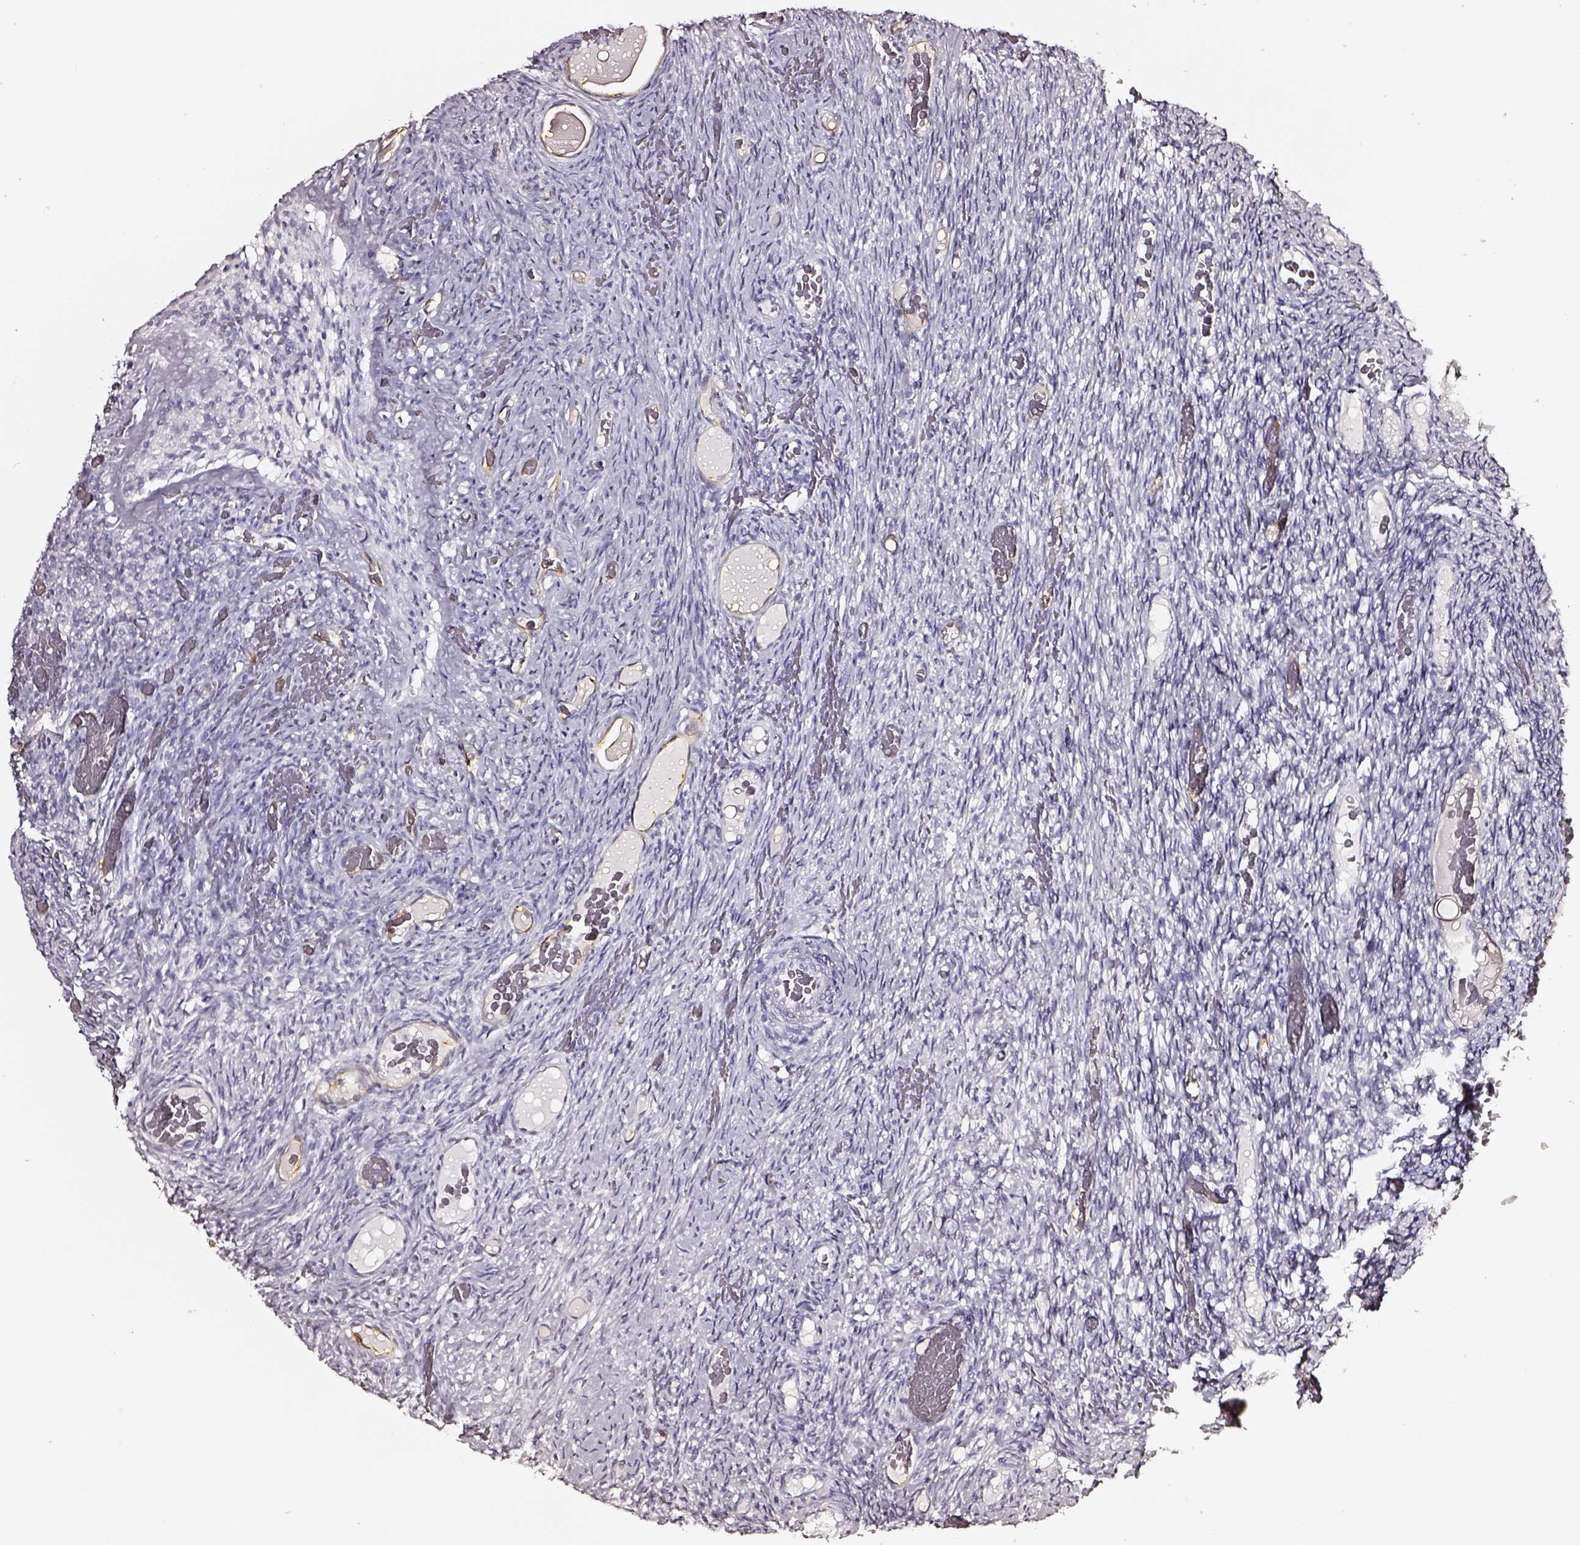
{"staining": {"intensity": "negative", "quantity": "none", "location": "none"}, "tissue": "ovary", "cell_type": "Follicle cells", "image_type": "normal", "snomed": [{"axis": "morphology", "description": "Normal tissue, NOS"}, {"axis": "topography", "description": "Ovary"}], "caption": "A high-resolution micrograph shows immunohistochemistry (IHC) staining of normal ovary, which displays no significant expression in follicle cells.", "gene": "DPEP1", "patient": {"sex": "female", "age": 34}}